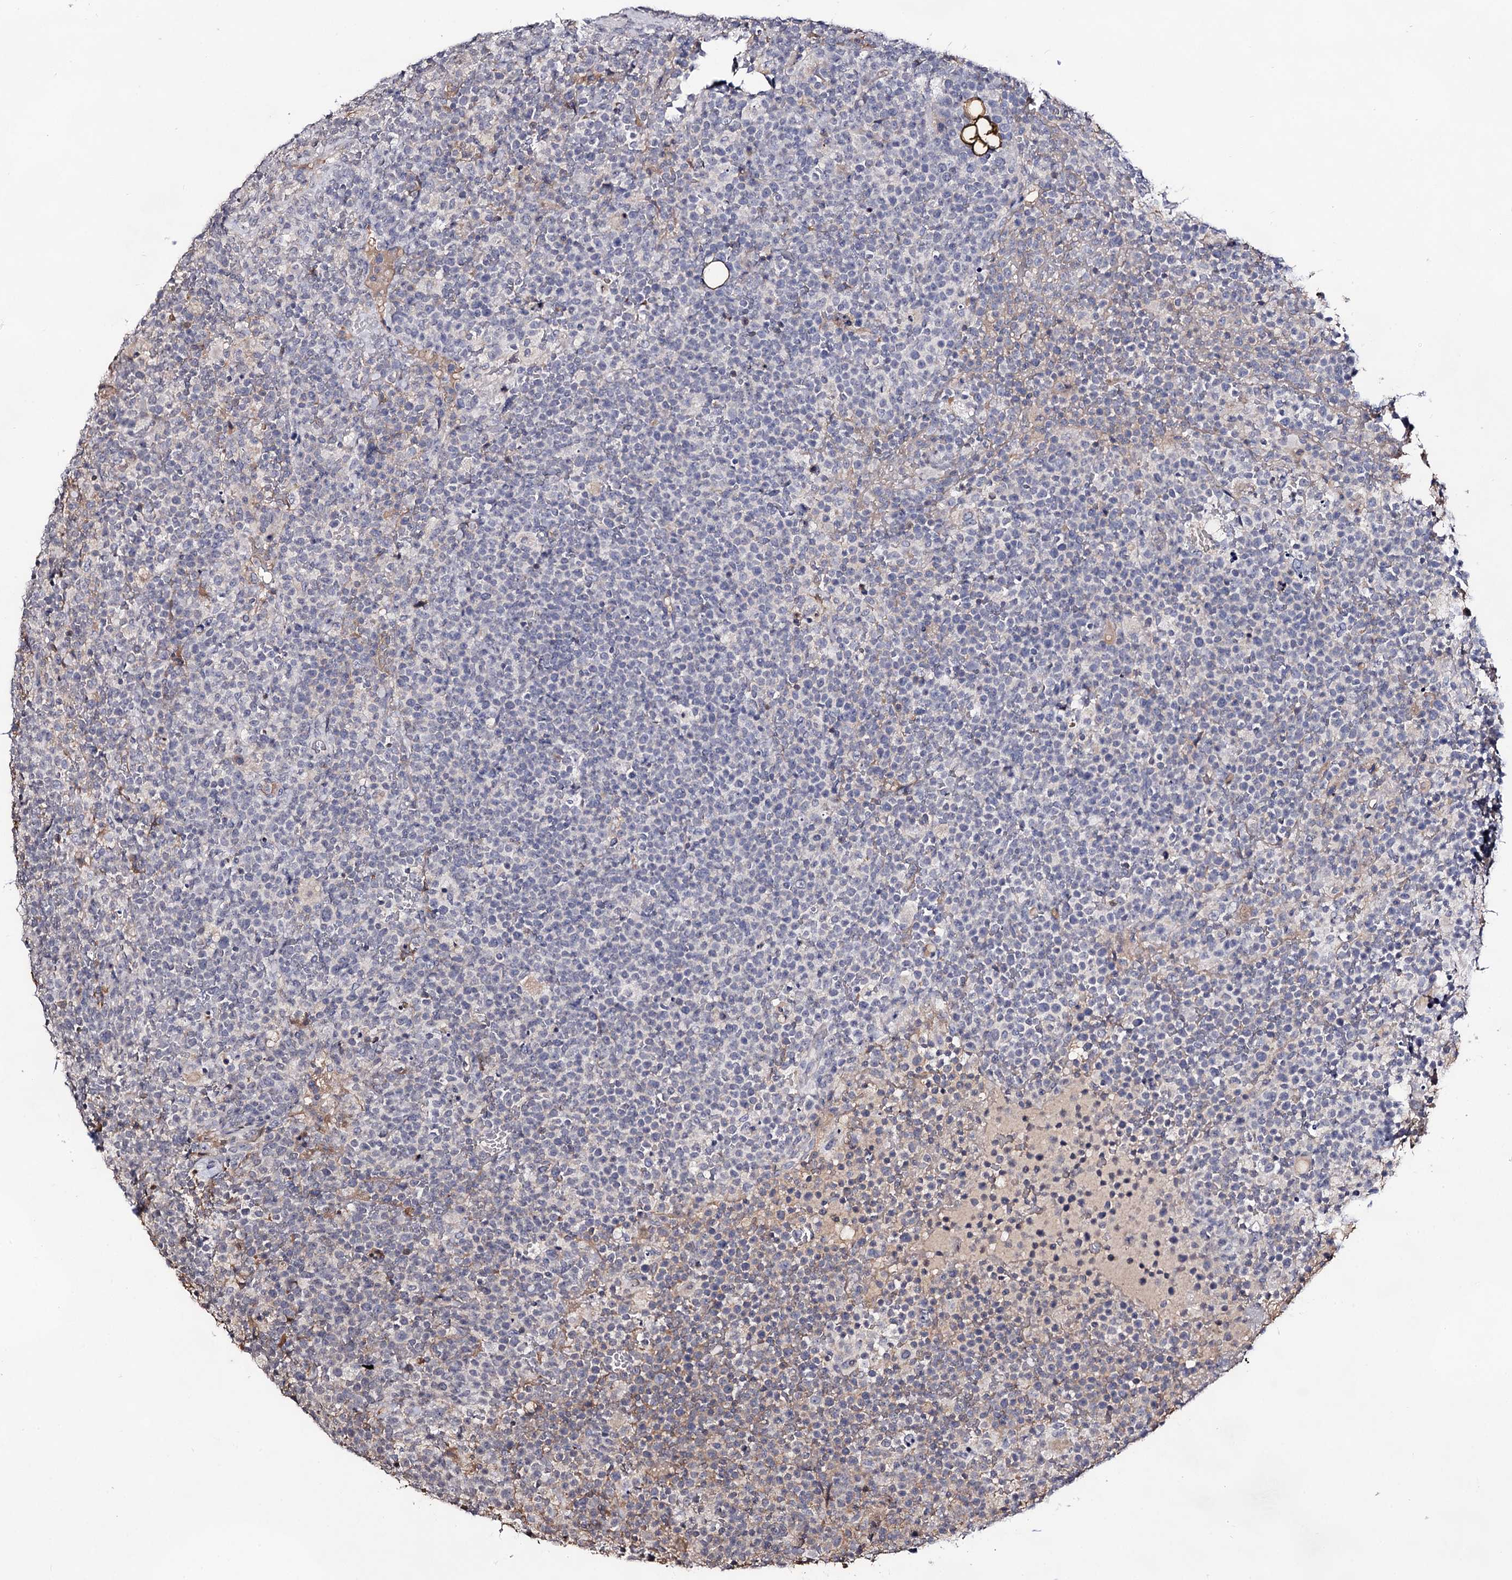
{"staining": {"intensity": "negative", "quantity": "none", "location": "none"}, "tissue": "lymphoma", "cell_type": "Tumor cells", "image_type": "cancer", "snomed": [{"axis": "morphology", "description": "Malignant lymphoma, non-Hodgkin's type, High grade"}, {"axis": "topography", "description": "Lymph node"}], "caption": "This micrograph is of lymphoma stained with immunohistochemistry to label a protein in brown with the nuclei are counter-stained blue. There is no expression in tumor cells.", "gene": "PLIN1", "patient": {"sex": "male", "age": 61}}